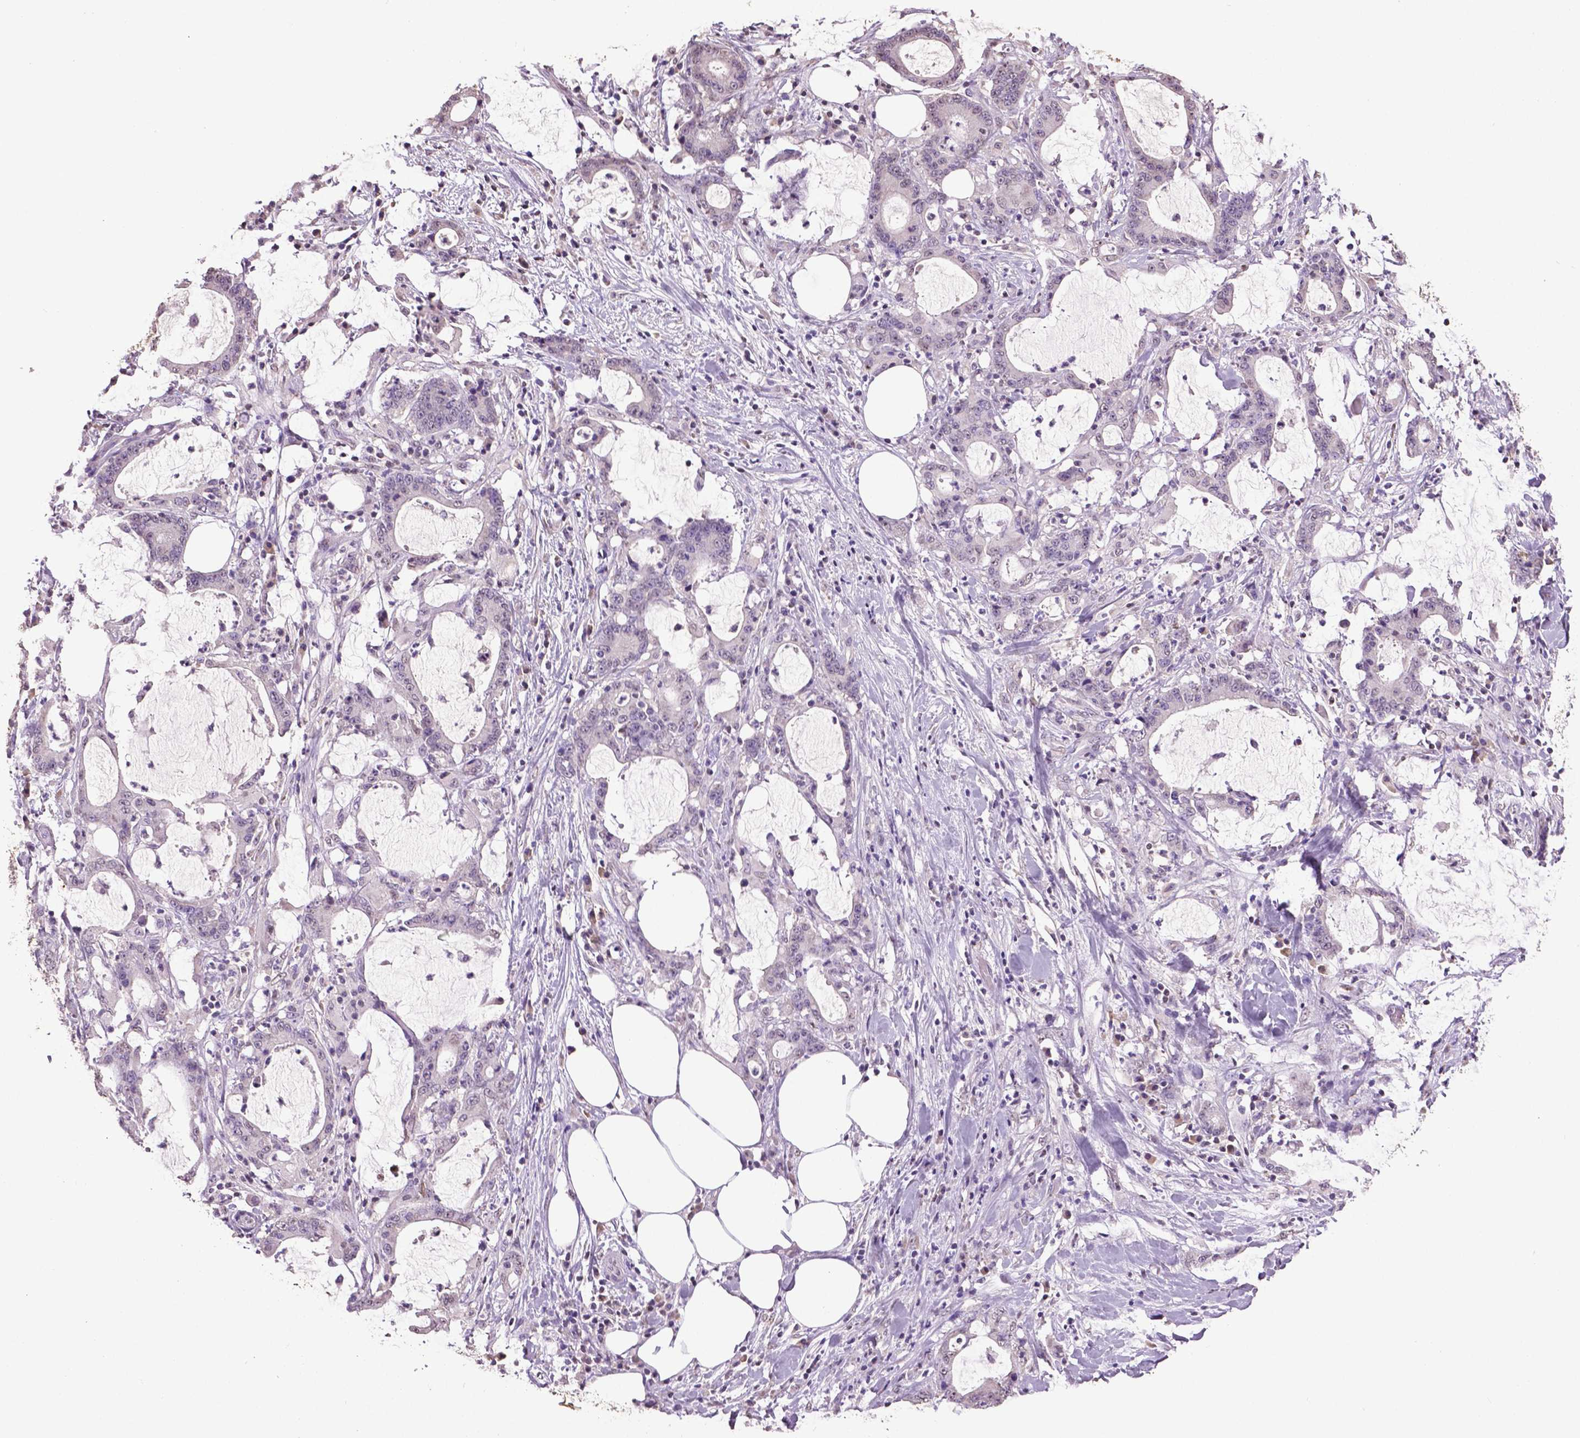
{"staining": {"intensity": "negative", "quantity": "none", "location": "none"}, "tissue": "stomach cancer", "cell_type": "Tumor cells", "image_type": "cancer", "snomed": [{"axis": "morphology", "description": "Adenocarcinoma, NOS"}, {"axis": "topography", "description": "Stomach, upper"}], "caption": "IHC of human adenocarcinoma (stomach) exhibits no expression in tumor cells.", "gene": "RUNX3", "patient": {"sex": "male", "age": 68}}